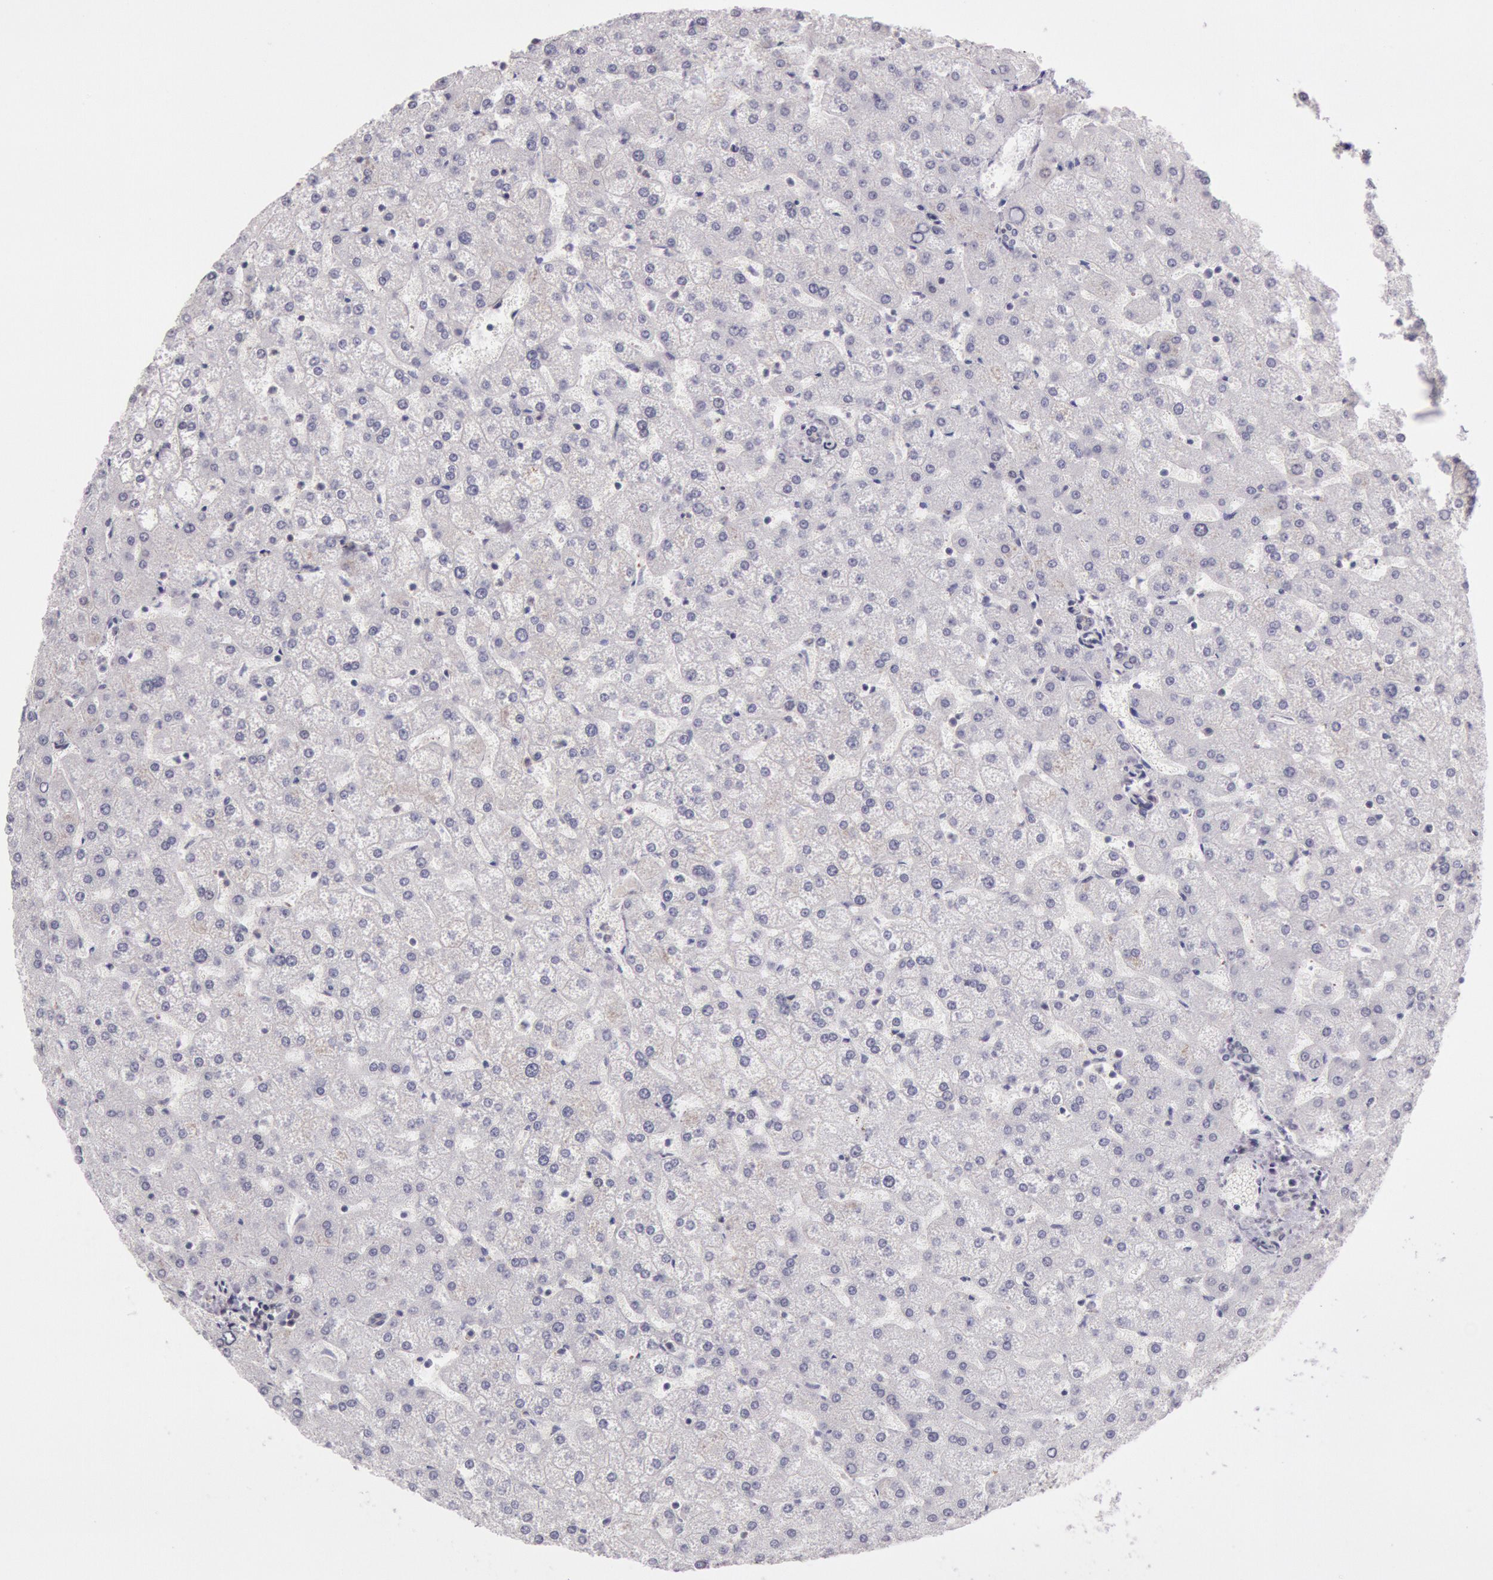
{"staining": {"intensity": "negative", "quantity": "none", "location": "none"}, "tissue": "liver", "cell_type": "Hepatocytes", "image_type": "normal", "snomed": [{"axis": "morphology", "description": "Normal tissue, NOS"}, {"axis": "topography", "description": "Liver"}], "caption": "This is an IHC image of unremarkable liver. There is no expression in hepatocytes.", "gene": "ESS2", "patient": {"sex": "female", "age": 32}}